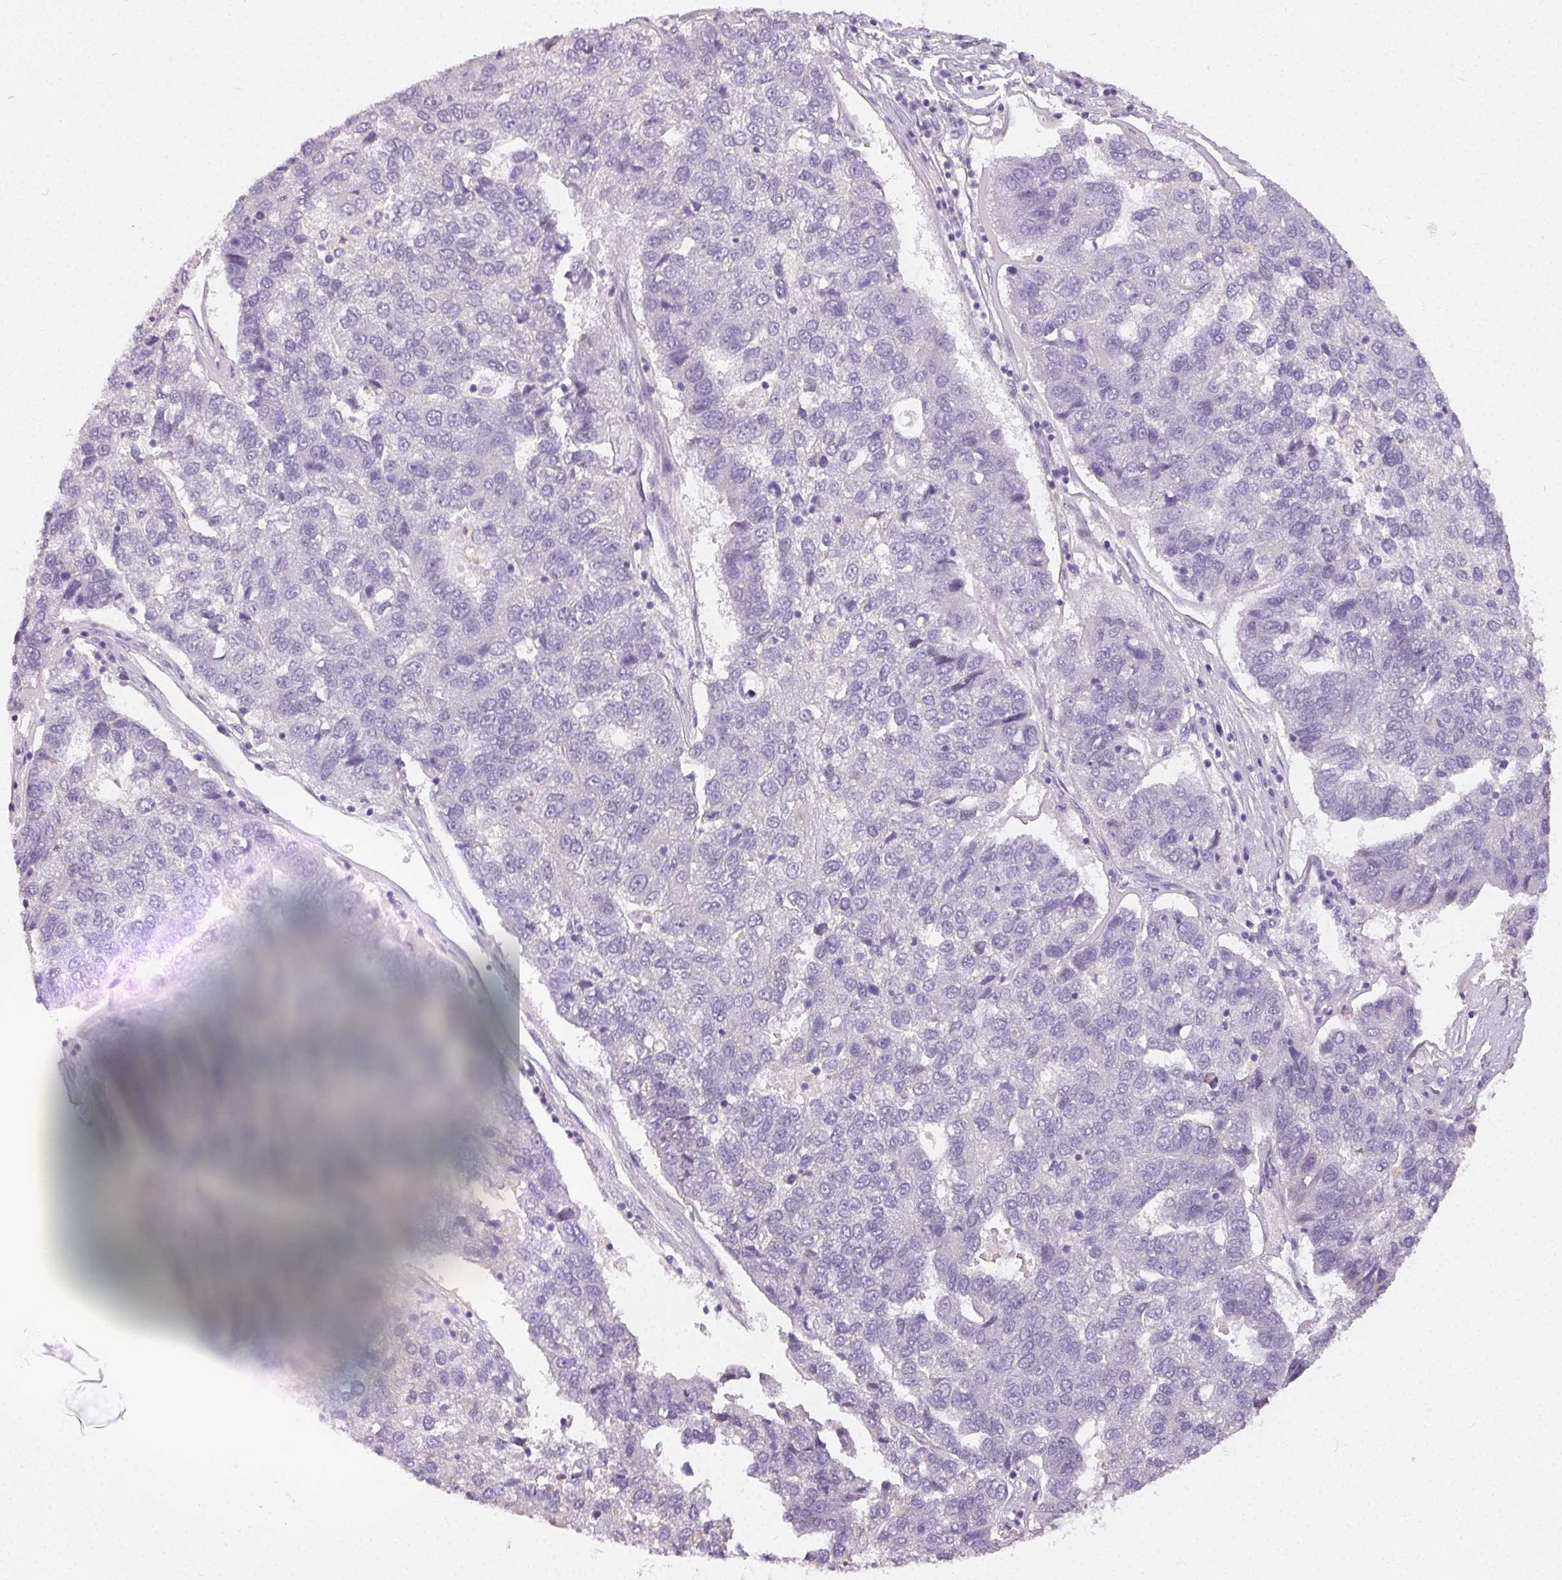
{"staining": {"intensity": "negative", "quantity": "none", "location": "none"}, "tissue": "pancreatic cancer", "cell_type": "Tumor cells", "image_type": "cancer", "snomed": [{"axis": "morphology", "description": "Adenocarcinoma, NOS"}, {"axis": "topography", "description": "Pancreas"}], "caption": "Tumor cells show no significant staining in pancreatic cancer (adenocarcinoma).", "gene": "TMEM174", "patient": {"sex": "female", "age": 61}}